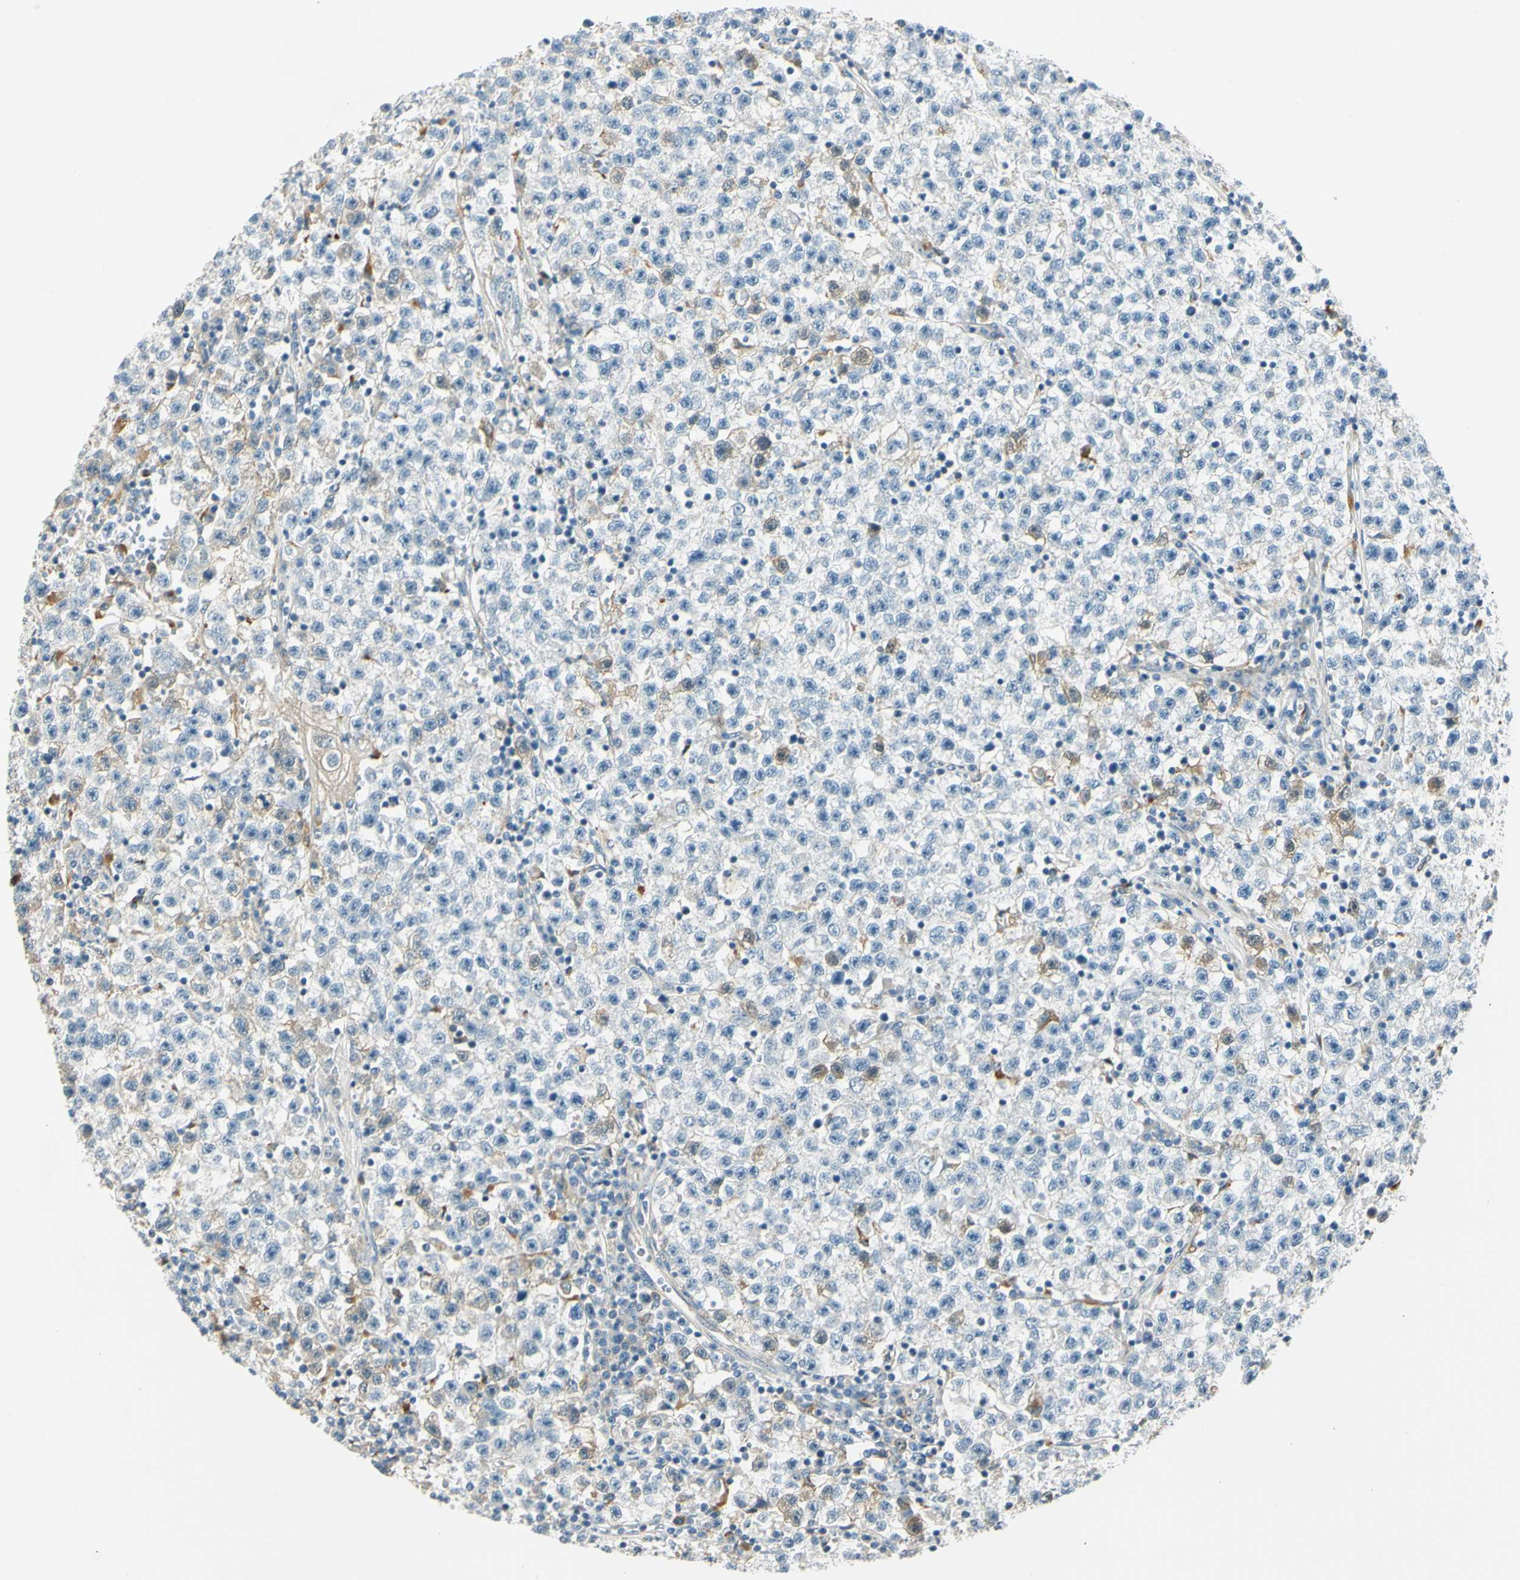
{"staining": {"intensity": "weak", "quantity": "<25%", "location": "cytoplasmic/membranous"}, "tissue": "testis cancer", "cell_type": "Tumor cells", "image_type": "cancer", "snomed": [{"axis": "morphology", "description": "Seminoma, NOS"}, {"axis": "topography", "description": "Testis"}], "caption": "Human testis seminoma stained for a protein using IHC displays no positivity in tumor cells.", "gene": "LAMA3", "patient": {"sex": "male", "age": 22}}